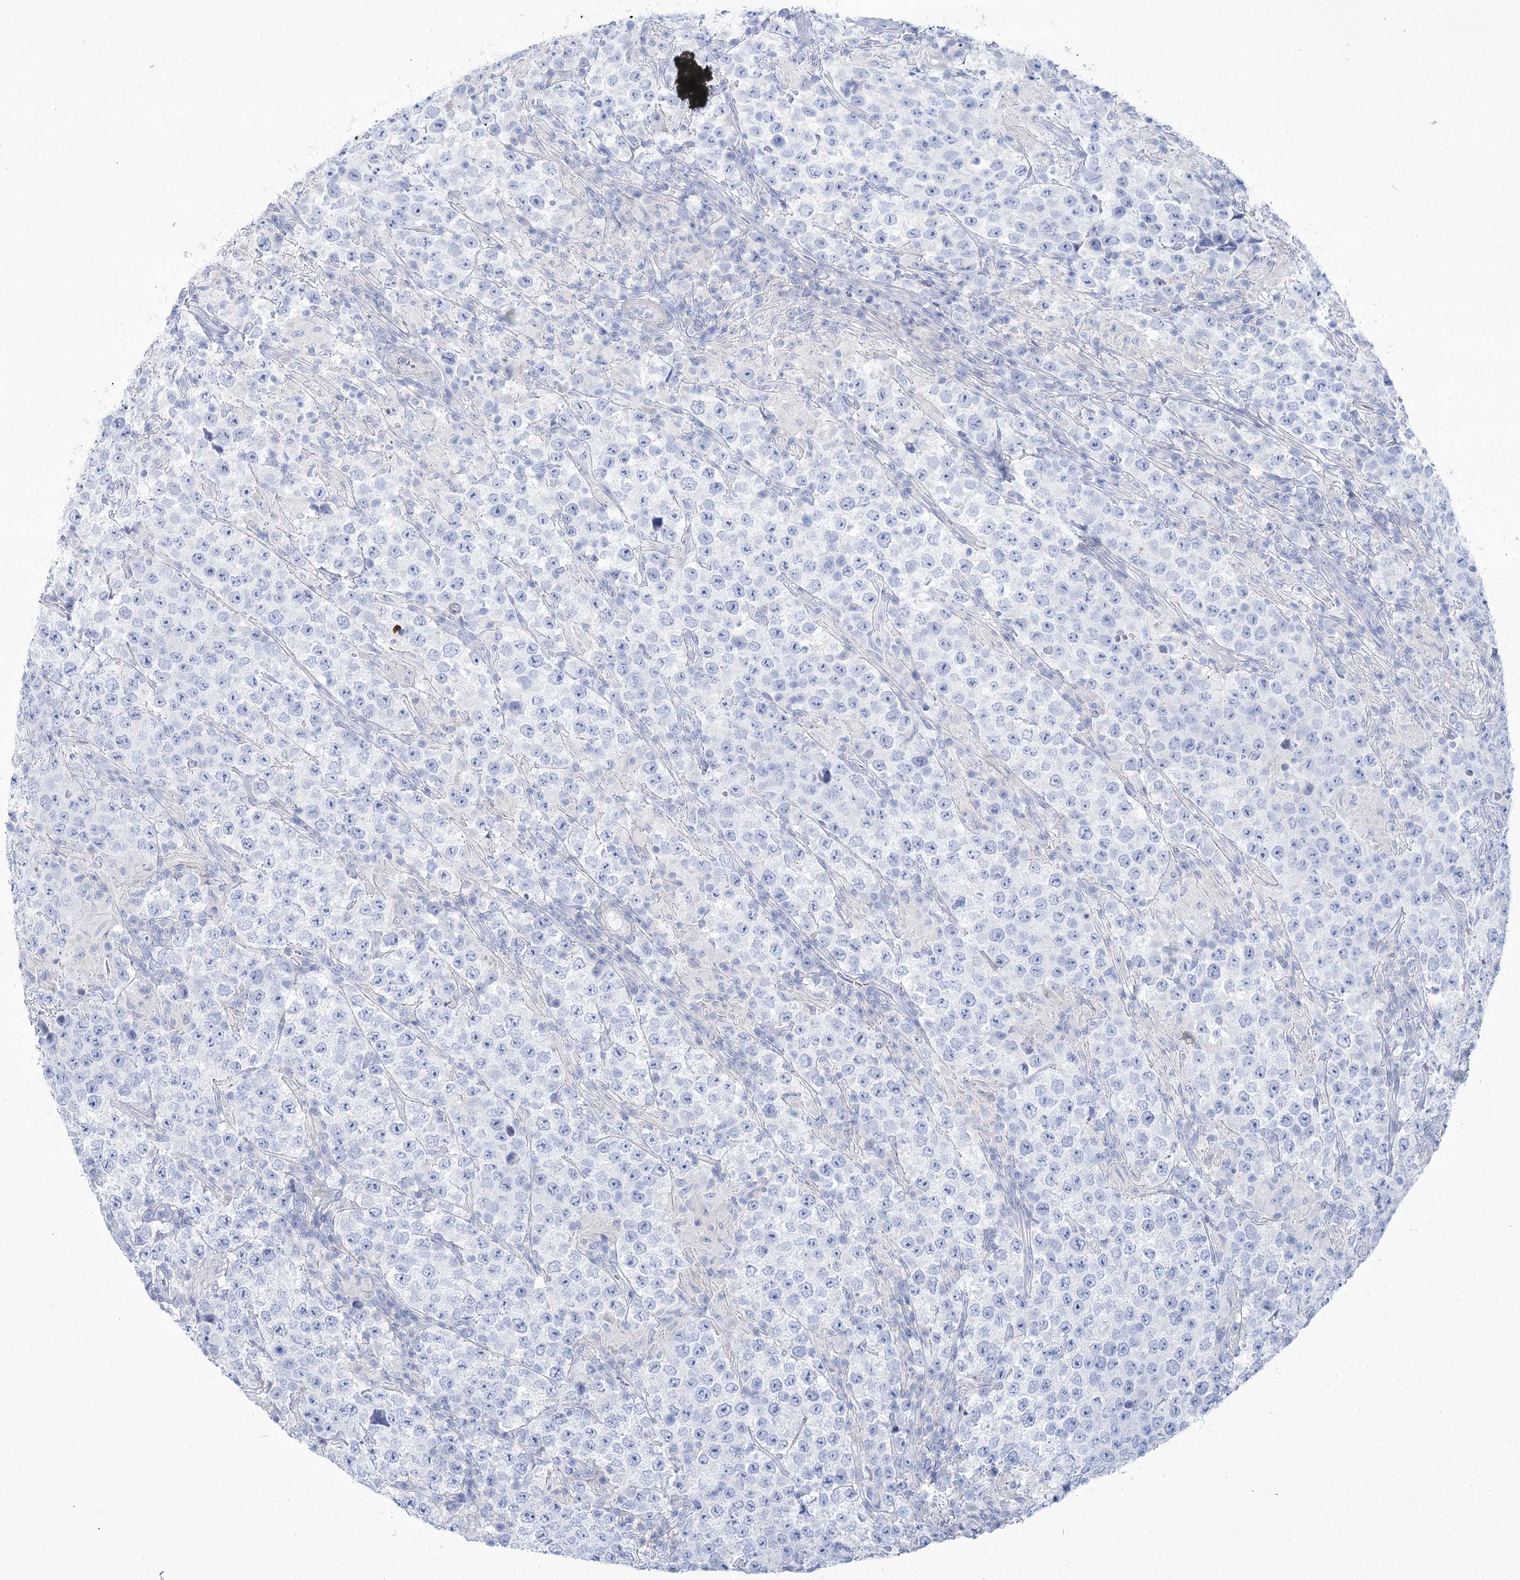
{"staining": {"intensity": "negative", "quantity": "none", "location": "none"}, "tissue": "testis cancer", "cell_type": "Tumor cells", "image_type": "cancer", "snomed": [{"axis": "morphology", "description": "Normal tissue, NOS"}, {"axis": "morphology", "description": "Urothelial carcinoma, High grade"}, {"axis": "morphology", "description": "Seminoma, NOS"}, {"axis": "morphology", "description": "Carcinoma, Embryonal, NOS"}, {"axis": "topography", "description": "Urinary bladder"}, {"axis": "topography", "description": "Testis"}], "caption": "Tumor cells show no significant positivity in testis cancer. Brightfield microscopy of immunohistochemistry stained with DAB (brown) and hematoxylin (blue), captured at high magnification.", "gene": "PCDHA1", "patient": {"sex": "male", "age": 41}}